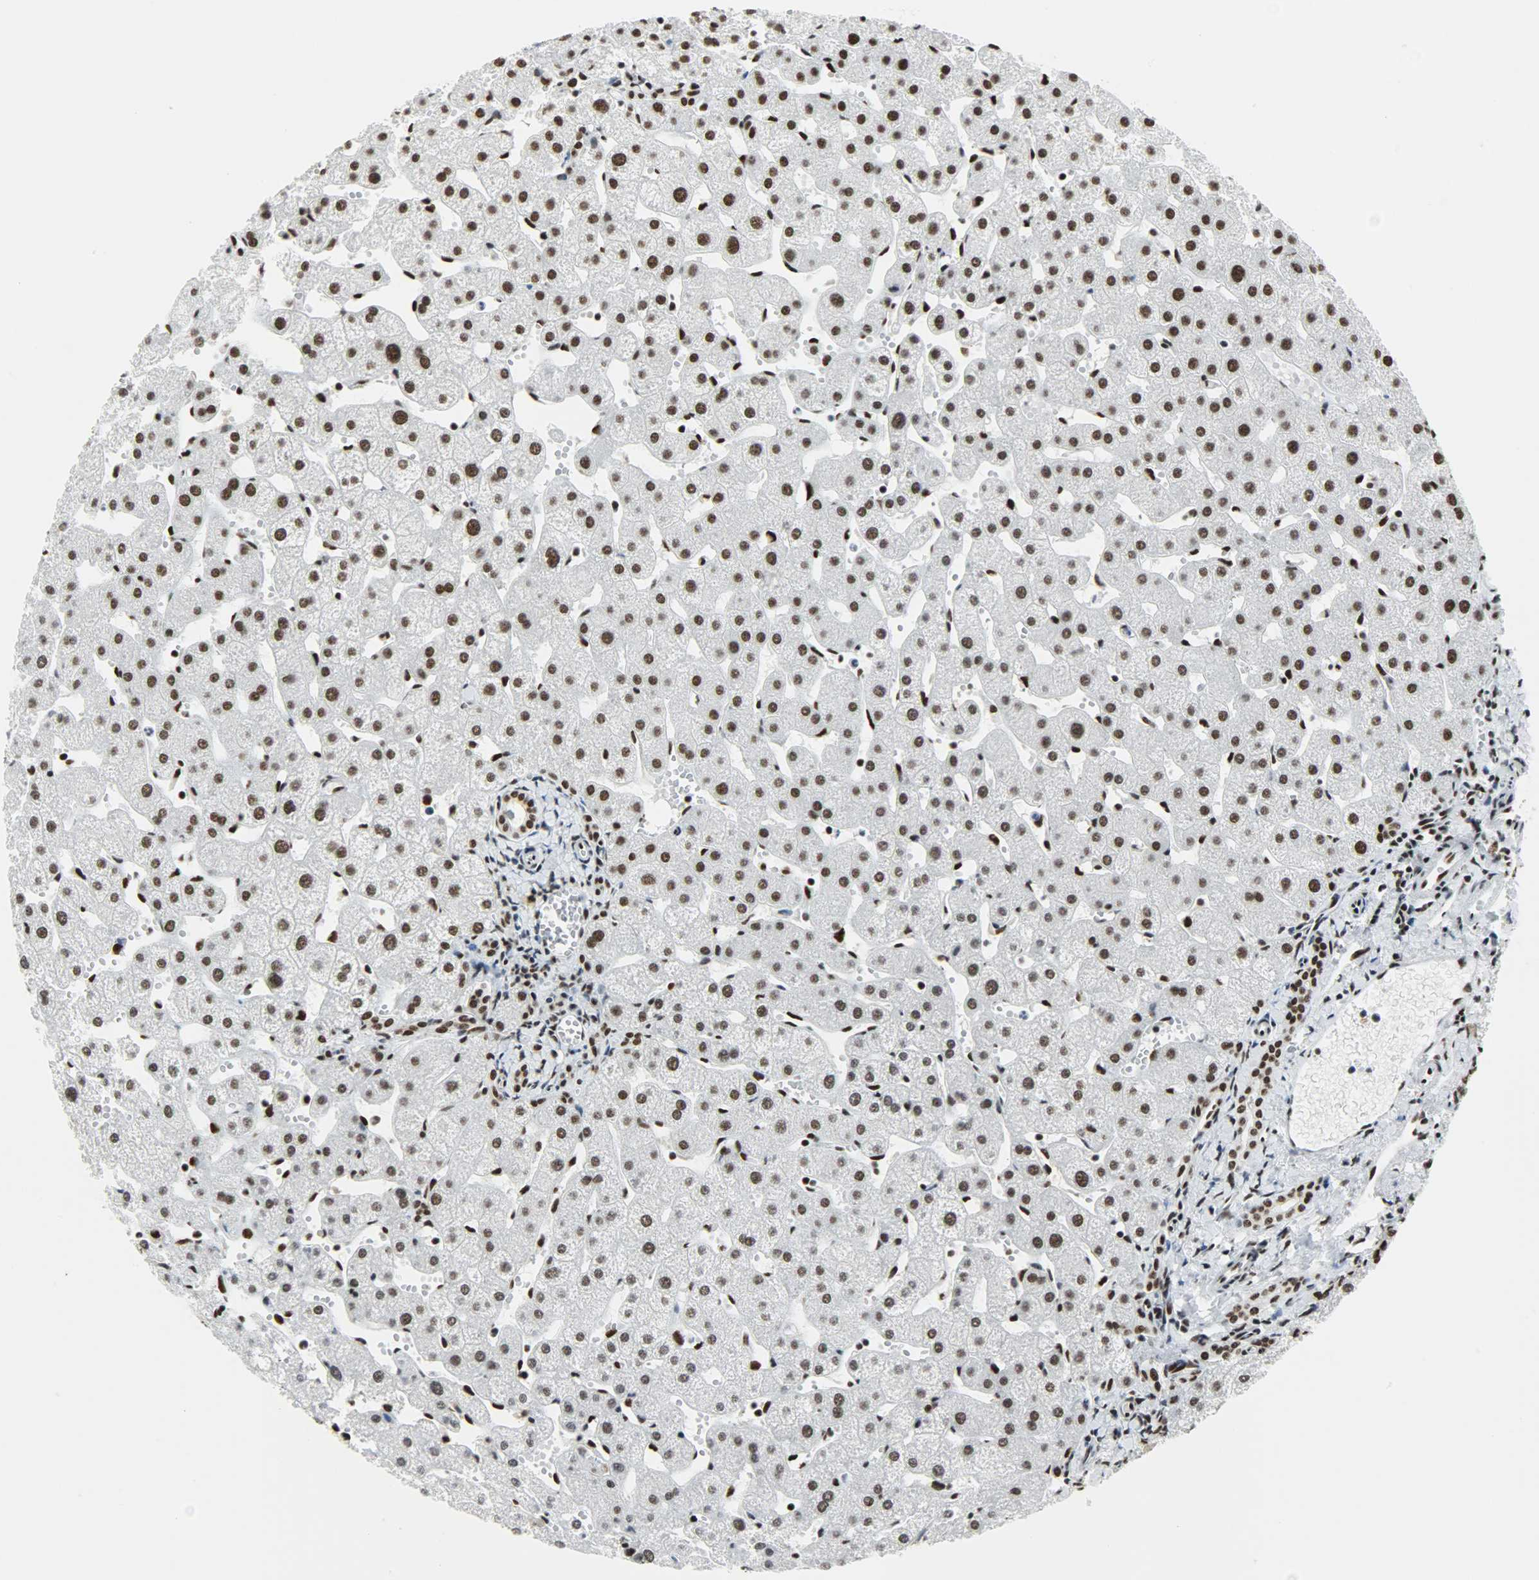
{"staining": {"intensity": "strong", "quantity": ">75%", "location": "nuclear"}, "tissue": "liver", "cell_type": "Cholangiocytes", "image_type": "normal", "snomed": [{"axis": "morphology", "description": "Normal tissue, NOS"}, {"axis": "topography", "description": "Liver"}], "caption": "A micrograph showing strong nuclear staining in about >75% of cholangiocytes in normal liver, as visualized by brown immunohistochemical staining.", "gene": "SSB", "patient": {"sex": "male", "age": 67}}